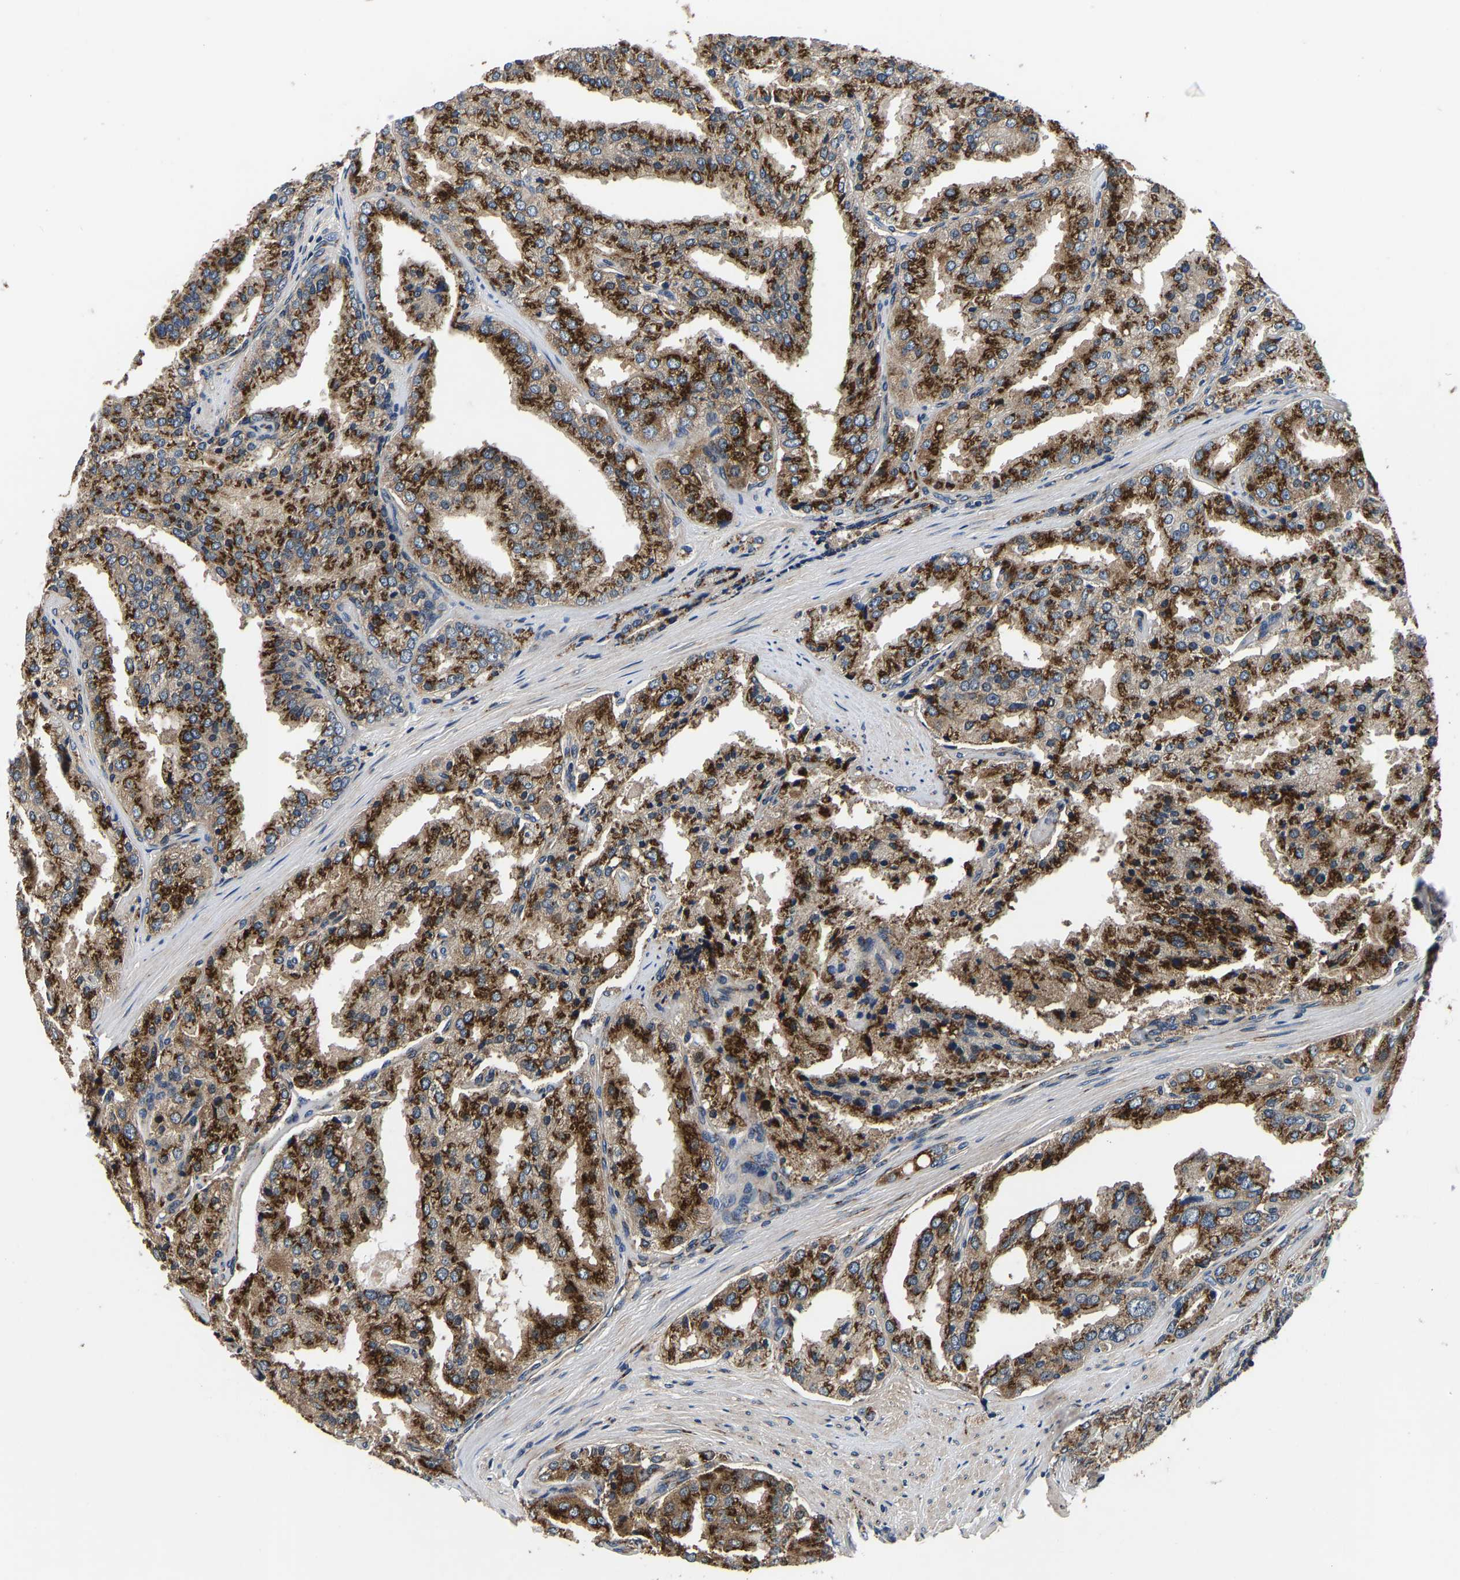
{"staining": {"intensity": "strong", "quantity": ">75%", "location": "cytoplasmic/membranous"}, "tissue": "prostate cancer", "cell_type": "Tumor cells", "image_type": "cancer", "snomed": [{"axis": "morphology", "description": "Adenocarcinoma, High grade"}, {"axis": "topography", "description": "Prostate"}], "caption": "Strong cytoplasmic/membranous expression for a protein is seen in approximately >75% of tumor cells of prostate cancer using IHC.", "gene": "RABAC1", "patient": {"sex": "male", "age": 50}}